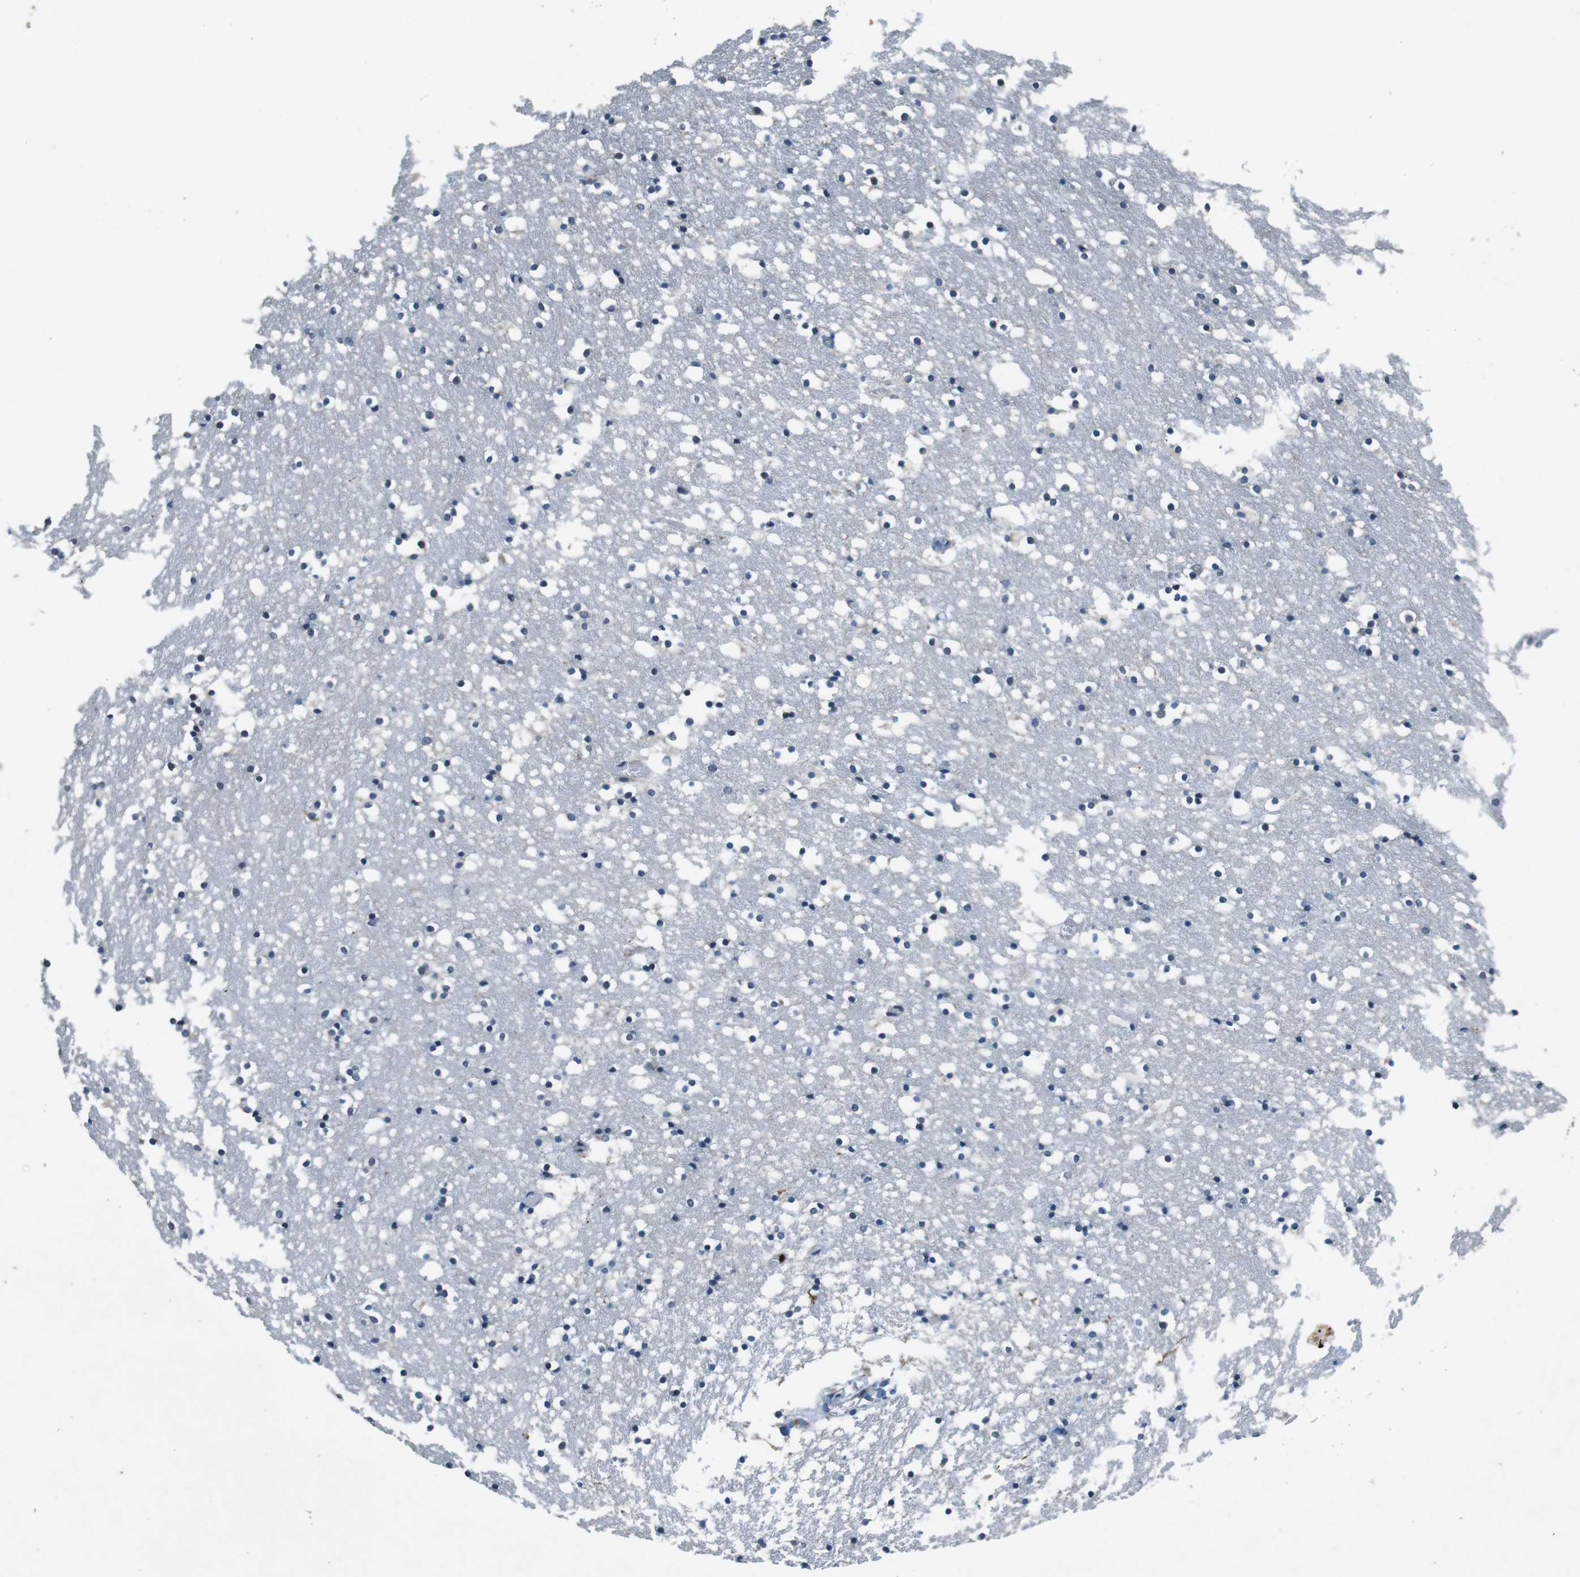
{"staining": {"intensity": "negative", "quantity": "none", "location": "none"}, "tissue": "caudate", "cell_type": "Glial cells", "image_type": "normal", "snomed": [{"axis": "morphology", "description": "Normal tissue, NOS"}, {"axis": "topography", "description": "Lateral ventricle wall"}], "caption": "The photomicrograph demonstrates no significant staining in glial cells of caudate. The staining was performed using DAB to visualize the protein expression in brown, while the nuclei were stained in blue with hematoxylin (Magnification: 20x).", "gene": "CLDN7", "patient": {"sex": "male", "age": 45}}